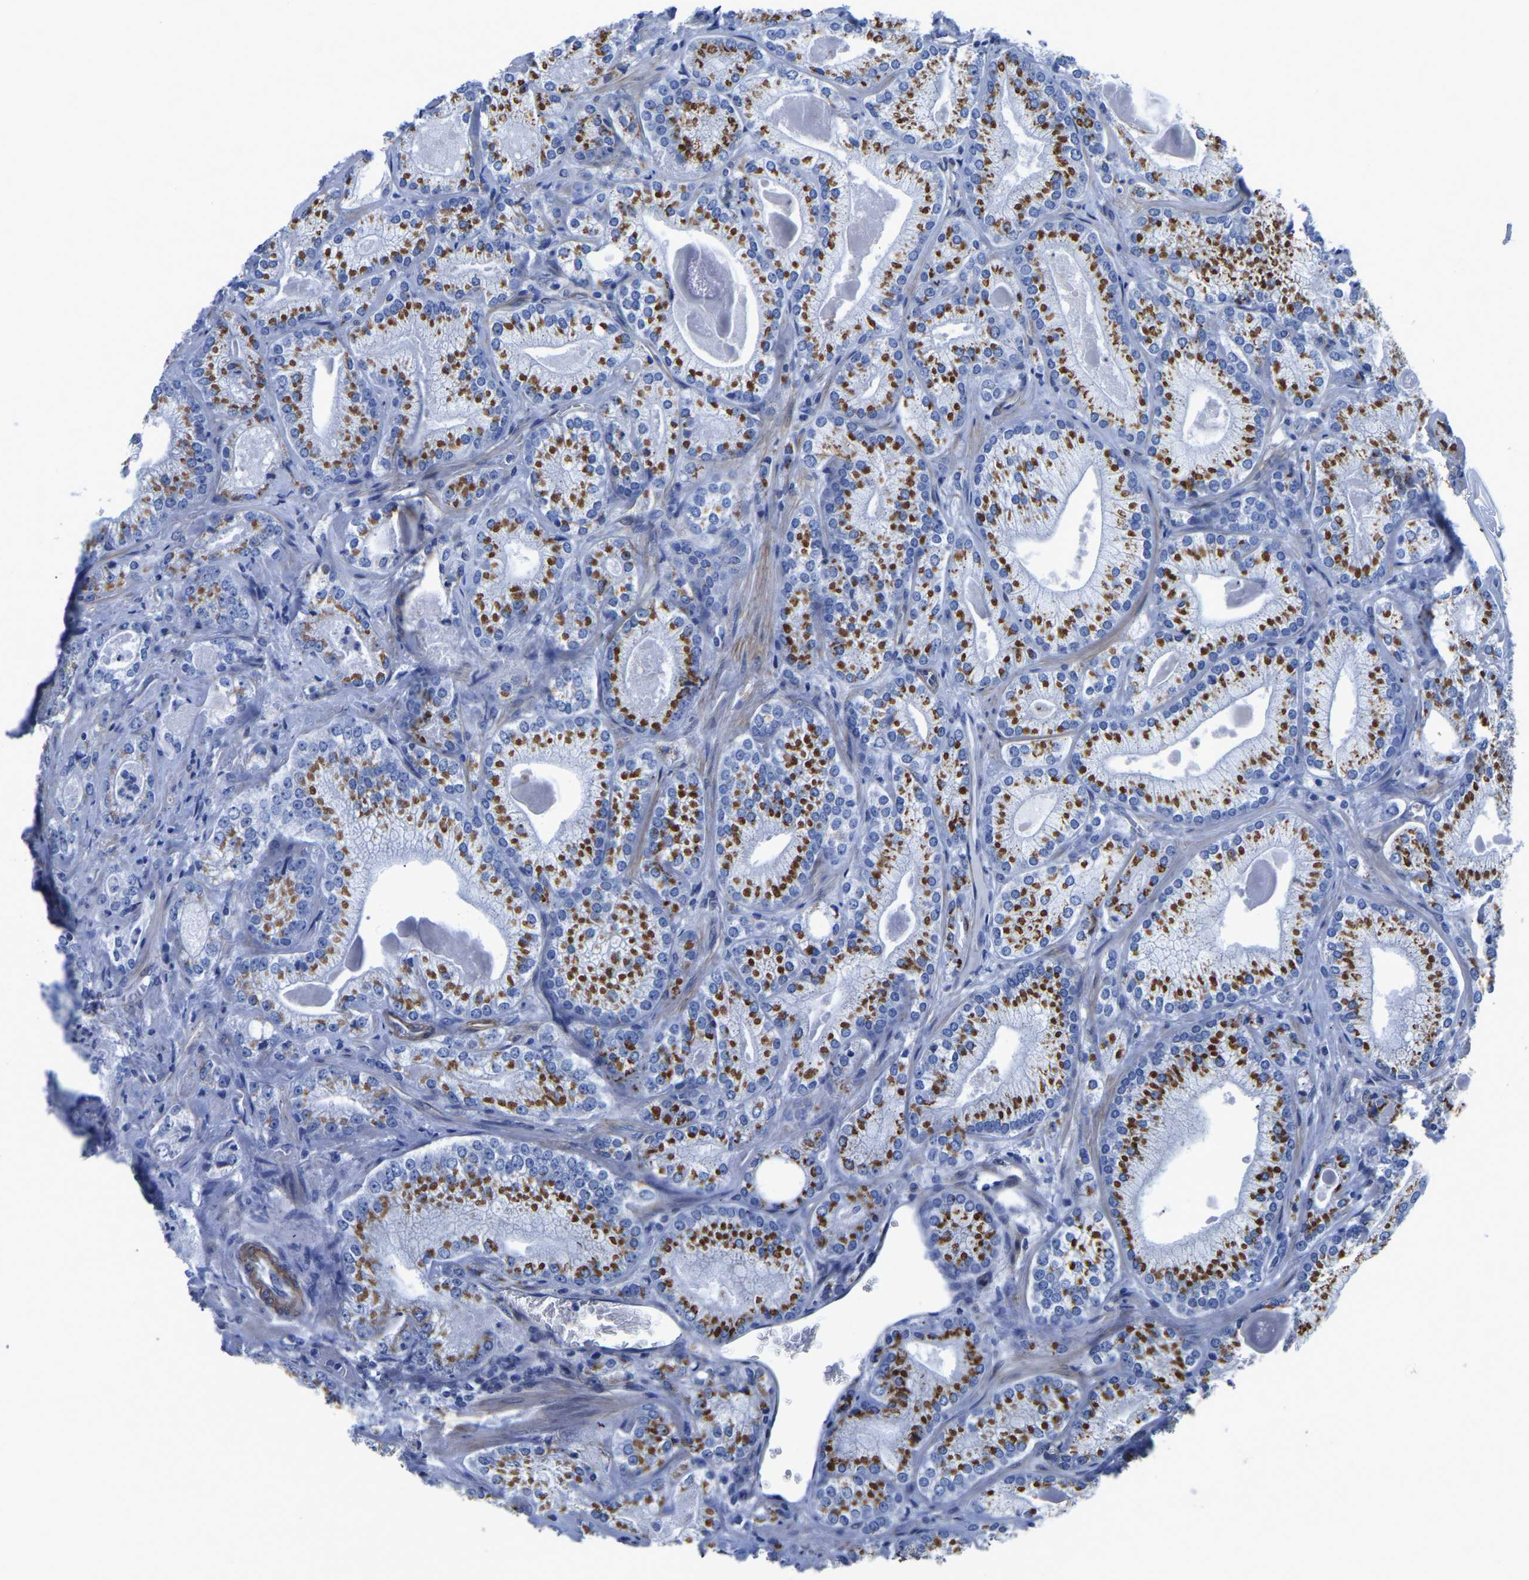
{"staining": {"intensity": "strong", "quantity": ">75%", "location": "cytoplasmic/membranous"}, "tissue": "prostate cancer", "cell_type": "Tumor cells", "image_type": "cancer", "snomed": [{"axis": "morphology", "description": "Adenocarcinoma, Low grade"}, {"axis": "topography", "description": "Prostate"}], "caption": "Tumor cells demonstrate high levels of strong cytoplasmic/membranous expression in approximately >75% of cells in human adenocarcinoma (low-grade) (prostate). (DAB = brown stain, brightfield microscopy at high magnification).", "gene": "SLC45A3", "patient": {"sex": "male", "age": 65}}